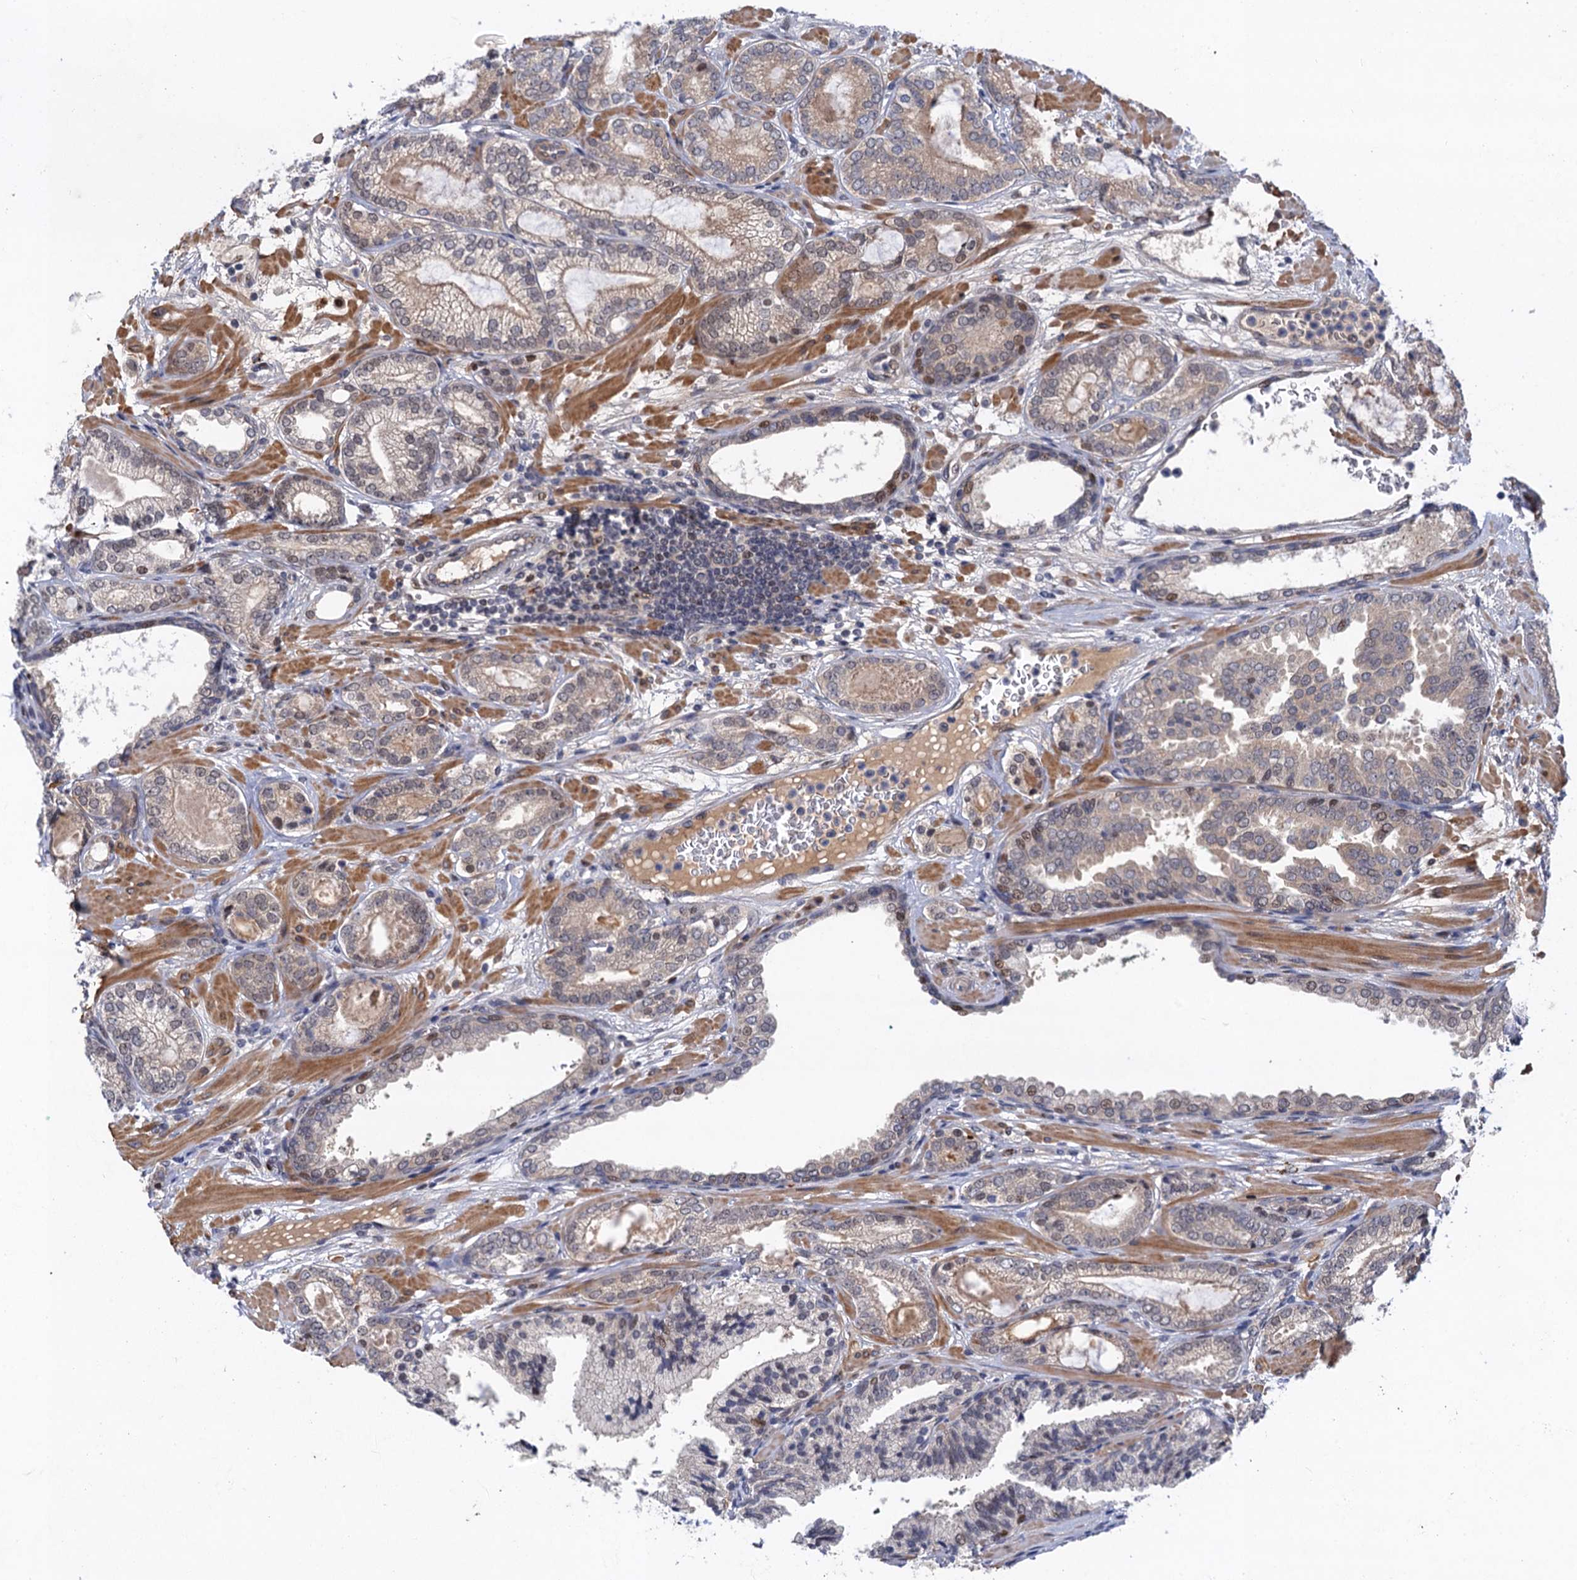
{"staining": {"intensity": "weak", "quantity": "25%-75%", "location": "cytoplasmic/membranous,nuclear"}, "tissue": "prostate cancer", "cell_type": "Tumor cells", "image_type": "cancer", "snomed": [{"axis": "morphology", "description": "Adenocarcinoma, High grade"}, {"axis": "topography", "description": "Prostate"}], "caption": "Prostate cancer stained with a brown dye shows weak cytoplasmic/membranous and nuclear positive expression in about 25%-75% of tumor cells.", "gene": "NEK8", "patient": {"sex": "male", "age": 60}}